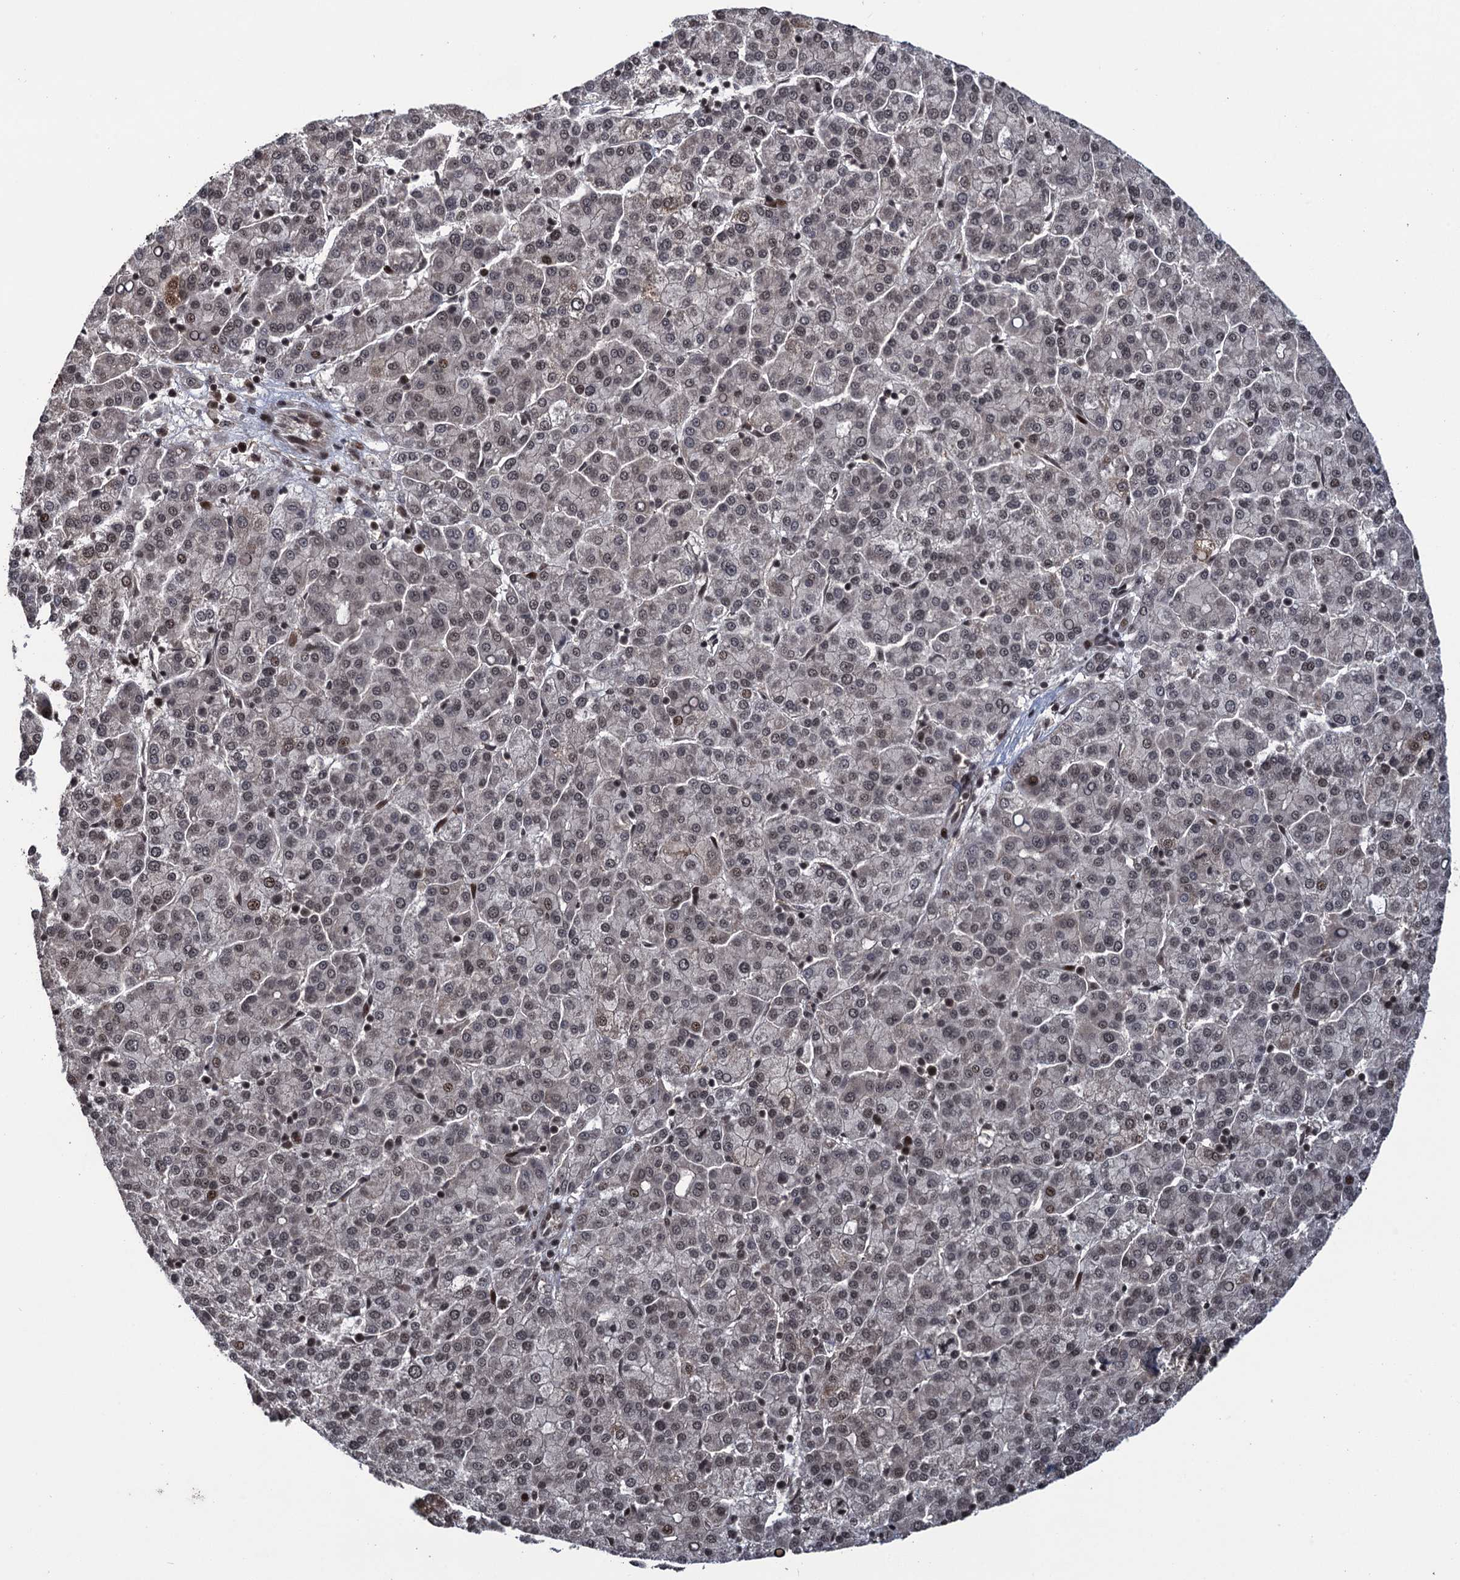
{"staining": {"intensity": "weak", "quantity": ">75%", "location": "nuclear"}, "tissue": "liver cancer", "cell_type": "Tumor cells", "image_type": "cancer", "snomed": [{"axis": "morphology", "description": "Carcinoma, Hepatocellular, NOS"}, {"axis": "topography", "description": "Liver"}], "caption": "A histopathology image of liver hepatocellular carcinoma stained for a protein displays weak nuclear brown staining in tumor cells. (brown staining indicates protein expression, while blue staining denotes nuclei).", "gene": "ZNF169", "patient": {"sex": "female", "age": 58}}